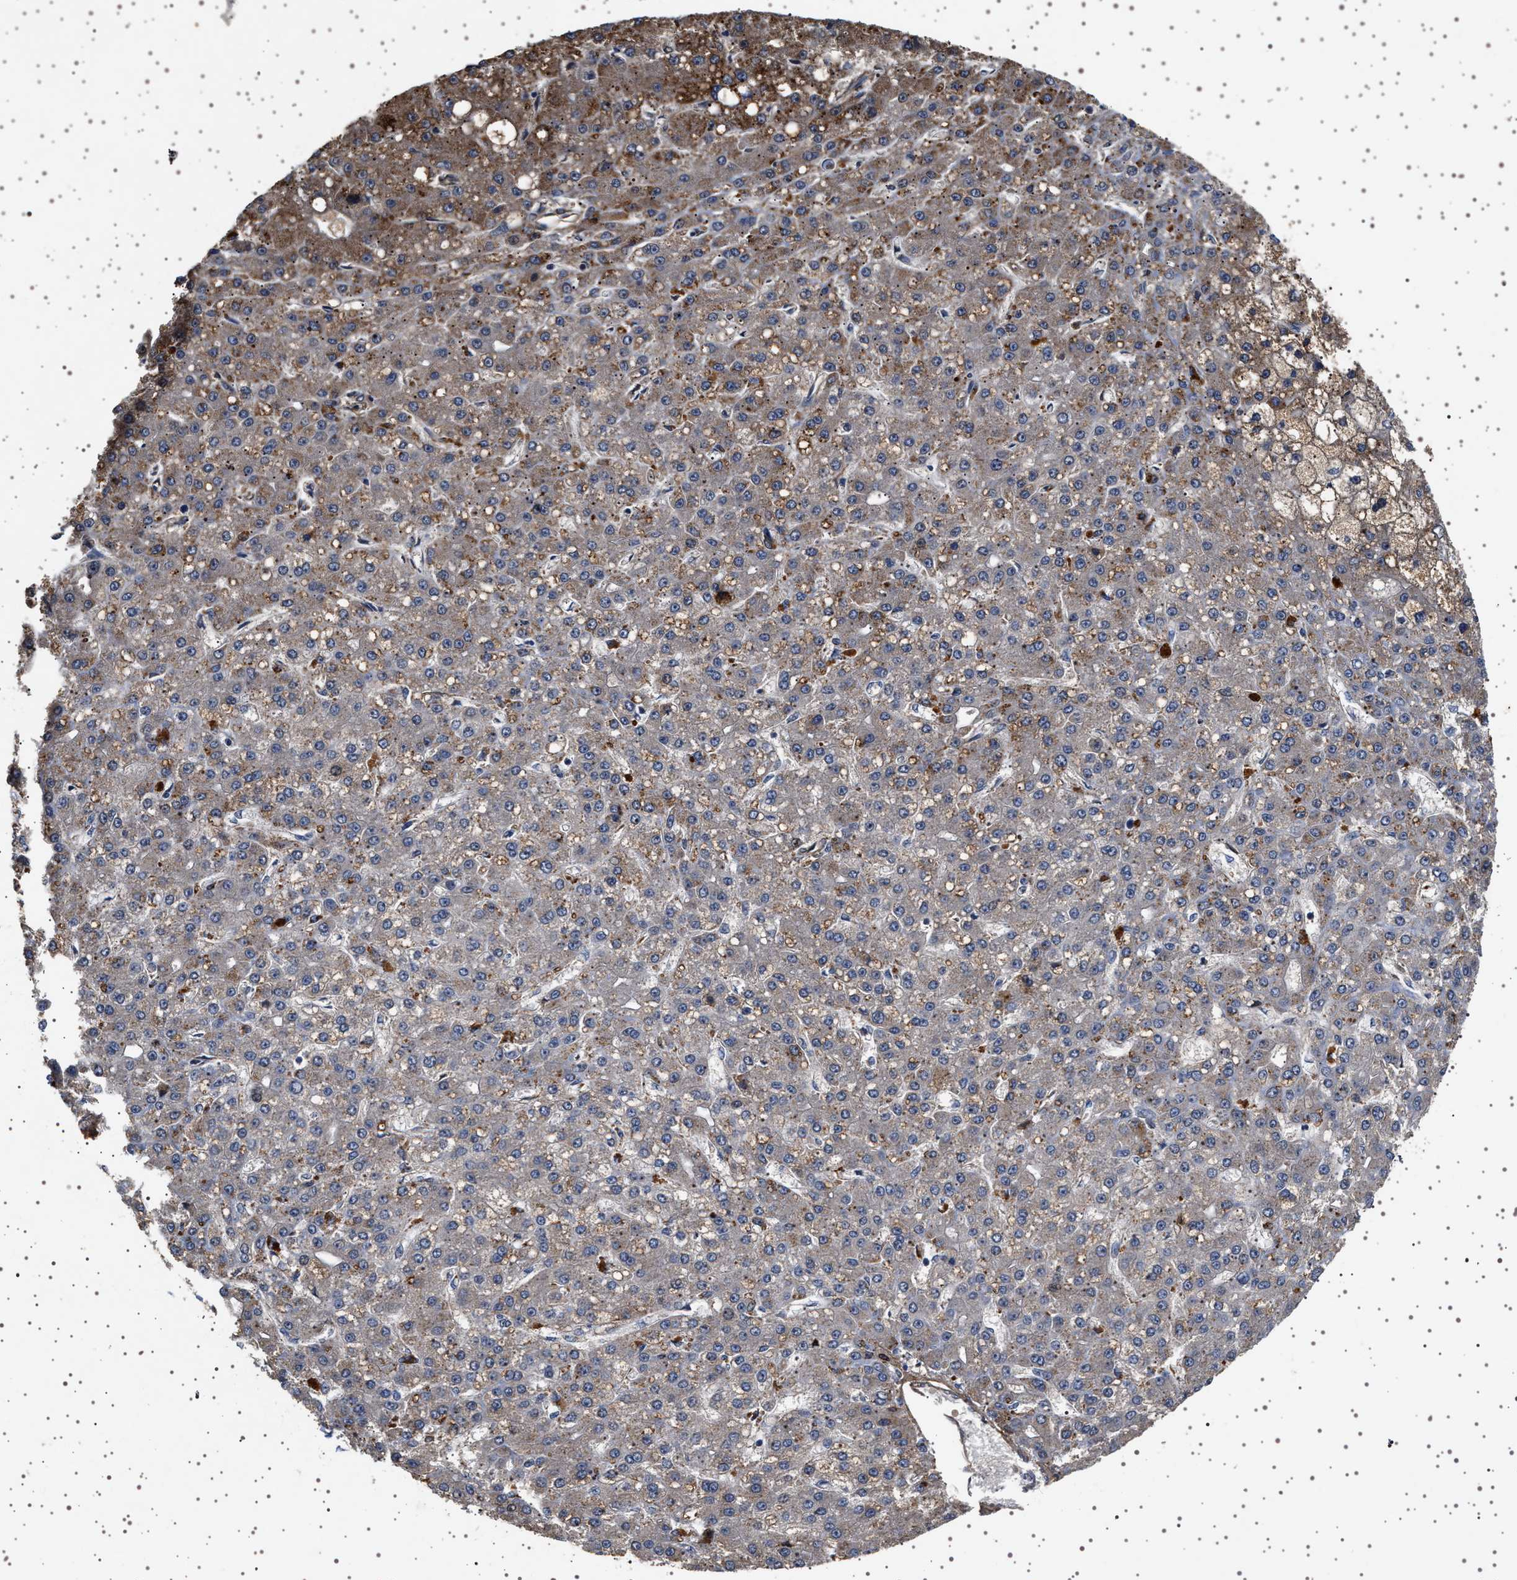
{"staining": {"intensity": "moderate", "quantity": "<25%", "location": "cytoplasmic/membranous"}, "tissue": "liver cancer", "cell_type": "Tumor cells", "image_type": "cancer", "snomed": [{"axis": "morphology", "description": "Carcinoma, Hepatocellular, NOS"}, {"axis": "topography", "description": "Liver"}], "caption": "Immunohistochemical staining of liver cancer reveals low levels of moderate cytoplasmic/membranous protein staining in about <25% of tumor cells. Using DAB (3,3'-diaminobenzidine) (brown) and hematoxylin (blue) stains, captured at high magnification using brightfield microscopy.", "gene": "GUCY1B1", "patient": {"sex": "male", "age": 67}}